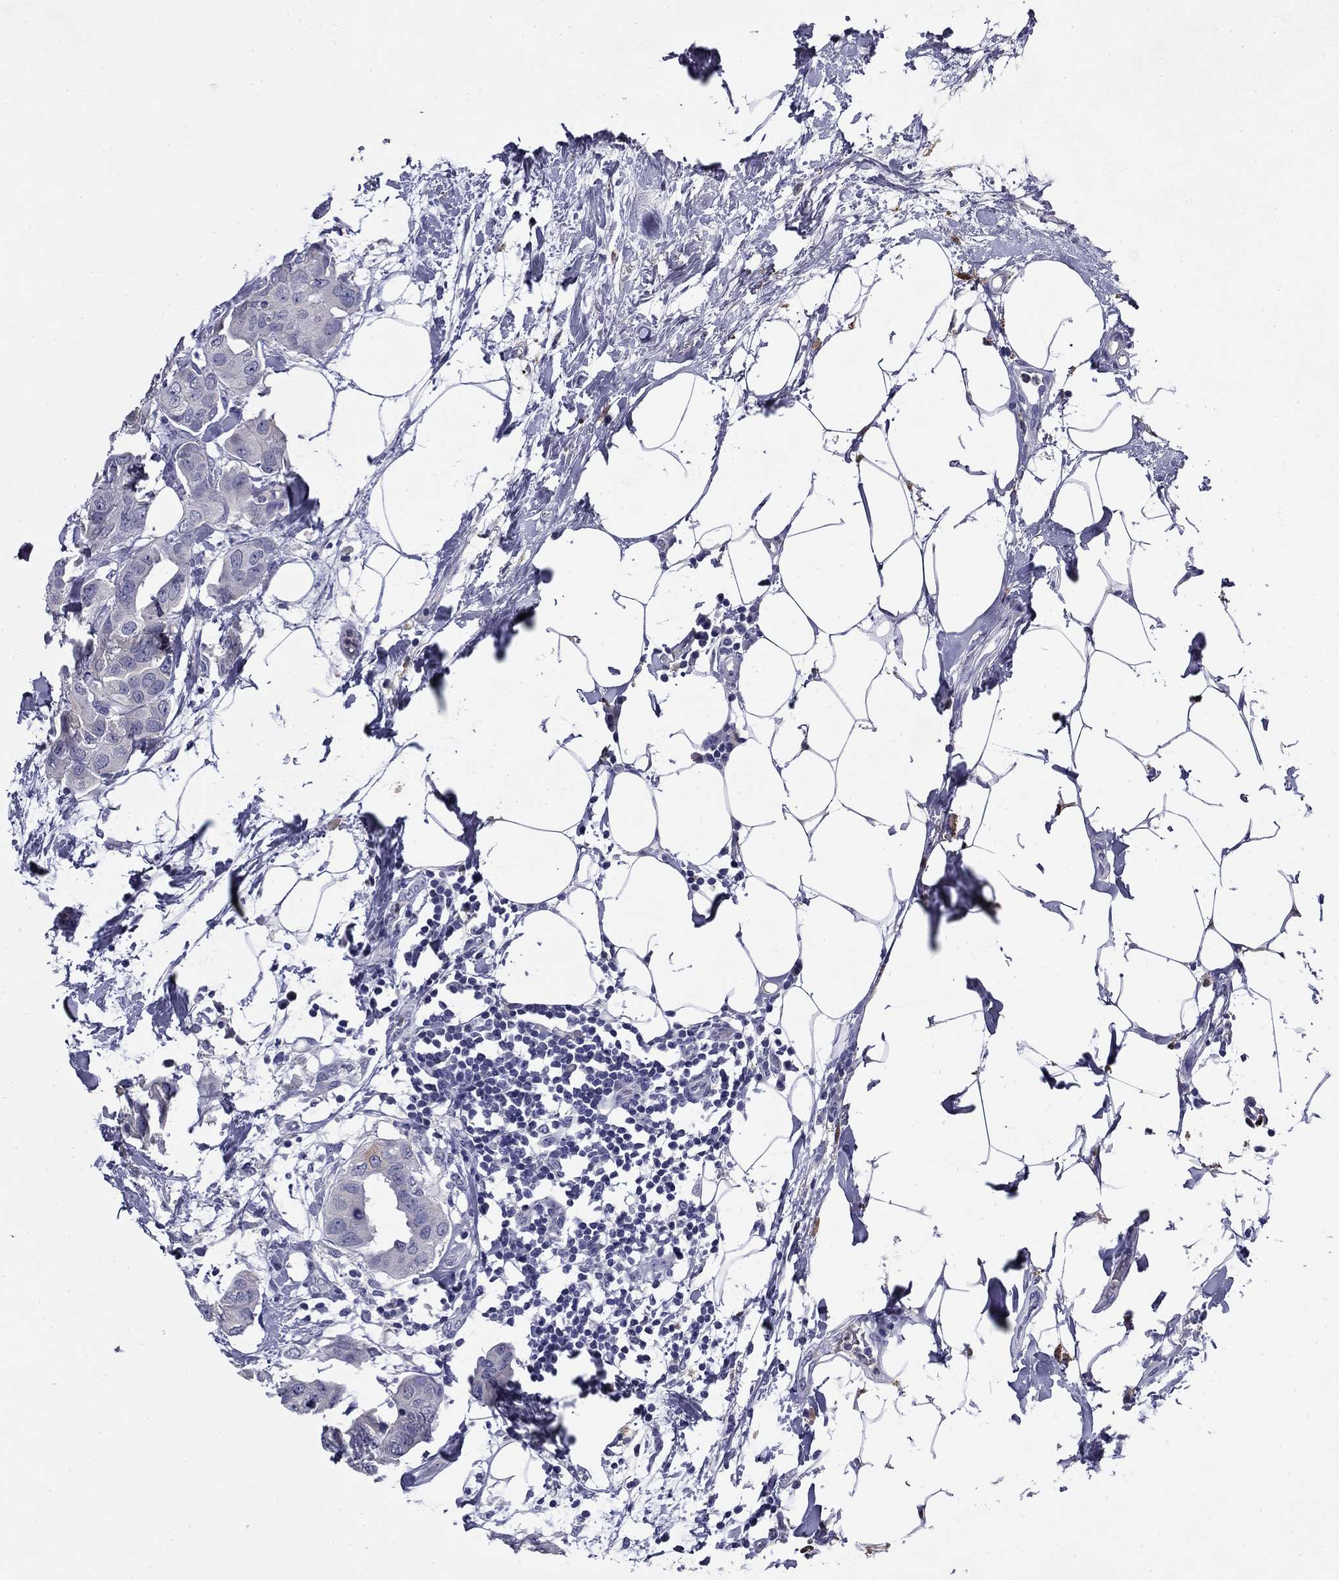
{"staining": {"intensity": "negative", "quantity": "none", "location": "none"}, "tissue": "breast cancer", "cell_type": "Tumor cells", "image_type": "cancer", "snomed": [{"axis": "morphology", "description": "Normal tissue, NOS"}, {"axis": "morphology", "description": "Duct carcinoma"}, {"axis": "topography", "description": "Breast"}], "caption": "IHC image of neoplastic tissue: breast intraductal carcinoma stained with DAB displays no significant protein staining in tumor cells.", "gene": "CFAP119", "patient": {"sex": "female", "age": 40}}